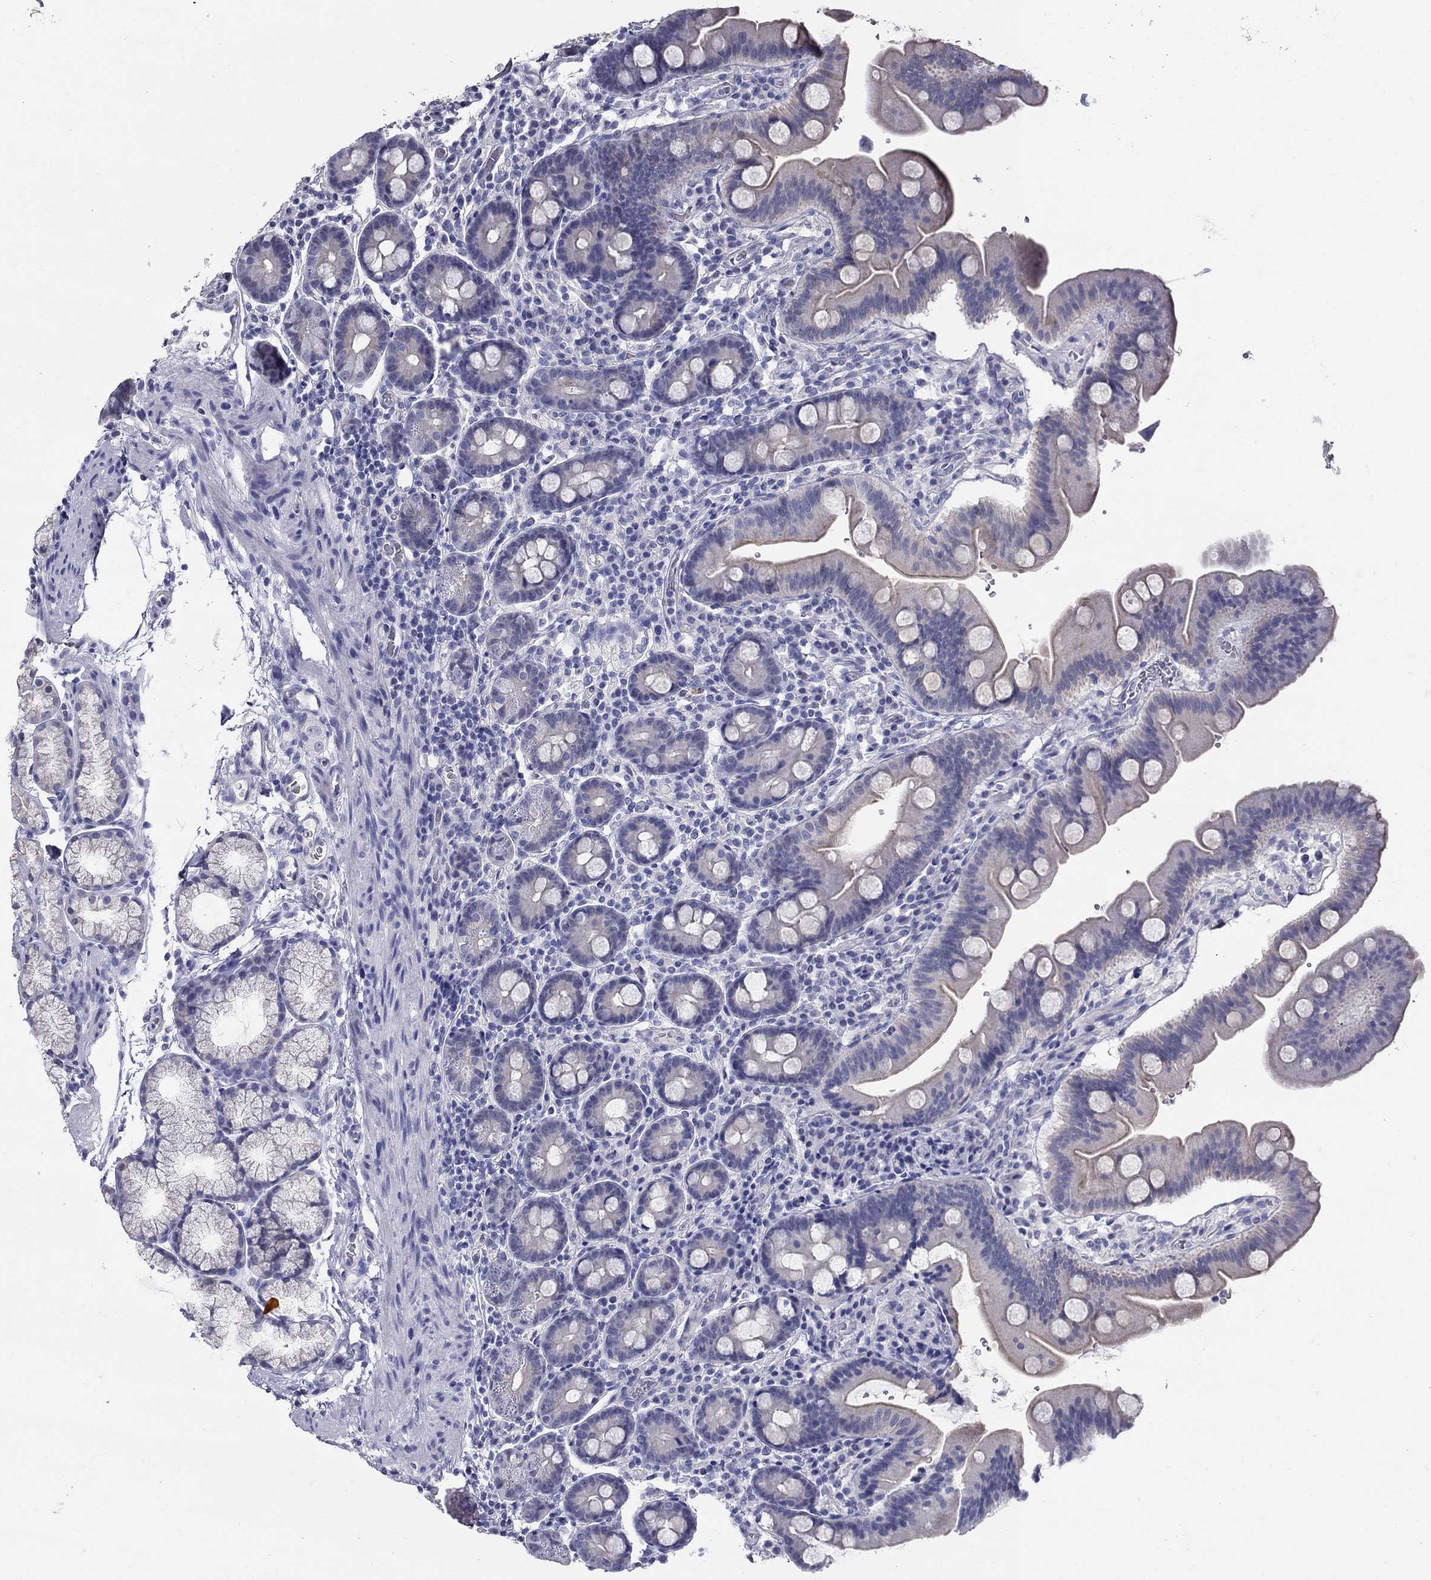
{"staining": {"intensity": "weak", "quantity": "25%-75%", "location": "cytoplasmic/membranous"}, "tissue": "duodenum", "cell_type": "Glandular cells", "image_type": "normal", "snomed": [{"axis": "morphology", "description": "Normal tissue, NOS"}, {"axis": "topography", "description": "Duodenum"}], "caption": "Immunohistochemistry (IHC) of normal duodenum displays low levels of weak cytoplasmic/membranous staining in about 25%-75% of glandular cells.", "gene": "ENSG00000290147", "patient": {"sex": "male", "age": 59}}